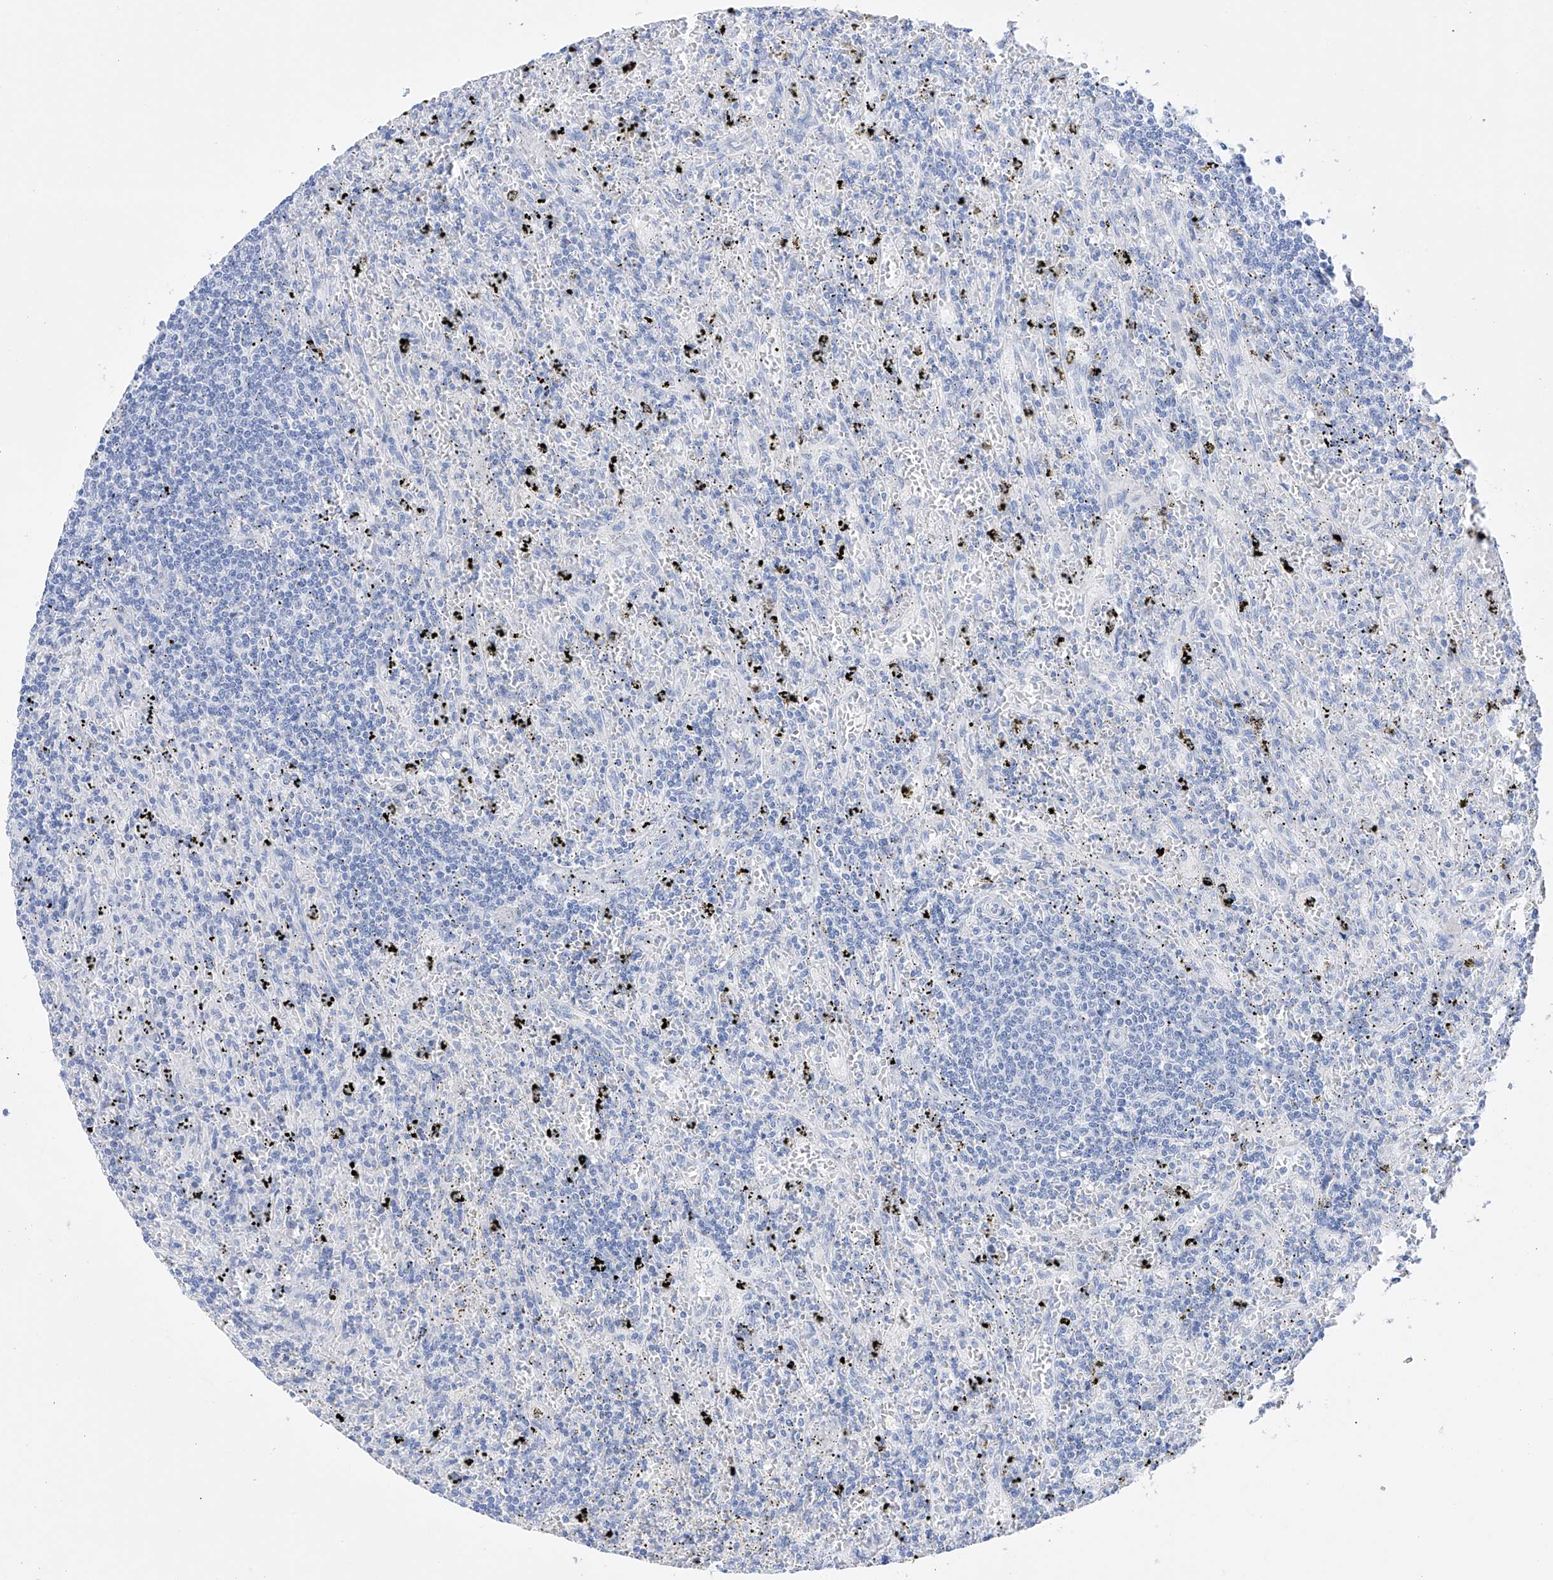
{"staining": {"intensity": "negative", "quantity": "none", "location": "none"}, "tissue": "lymphoma", "cell_type": "Tumor cells", "image_type": "cancer", "snomed": [{"axis": "morphology", "description": "Malignant lymphoma, non-Hodgkin's type, Low grade"}, {"axis": "topography", "description": "Spleen"}], "caption": "Tumor cells are negative for brown protein staining in lymphoma.", "gene": "FLG", "patient": {"sex": "male", "age": 76}}